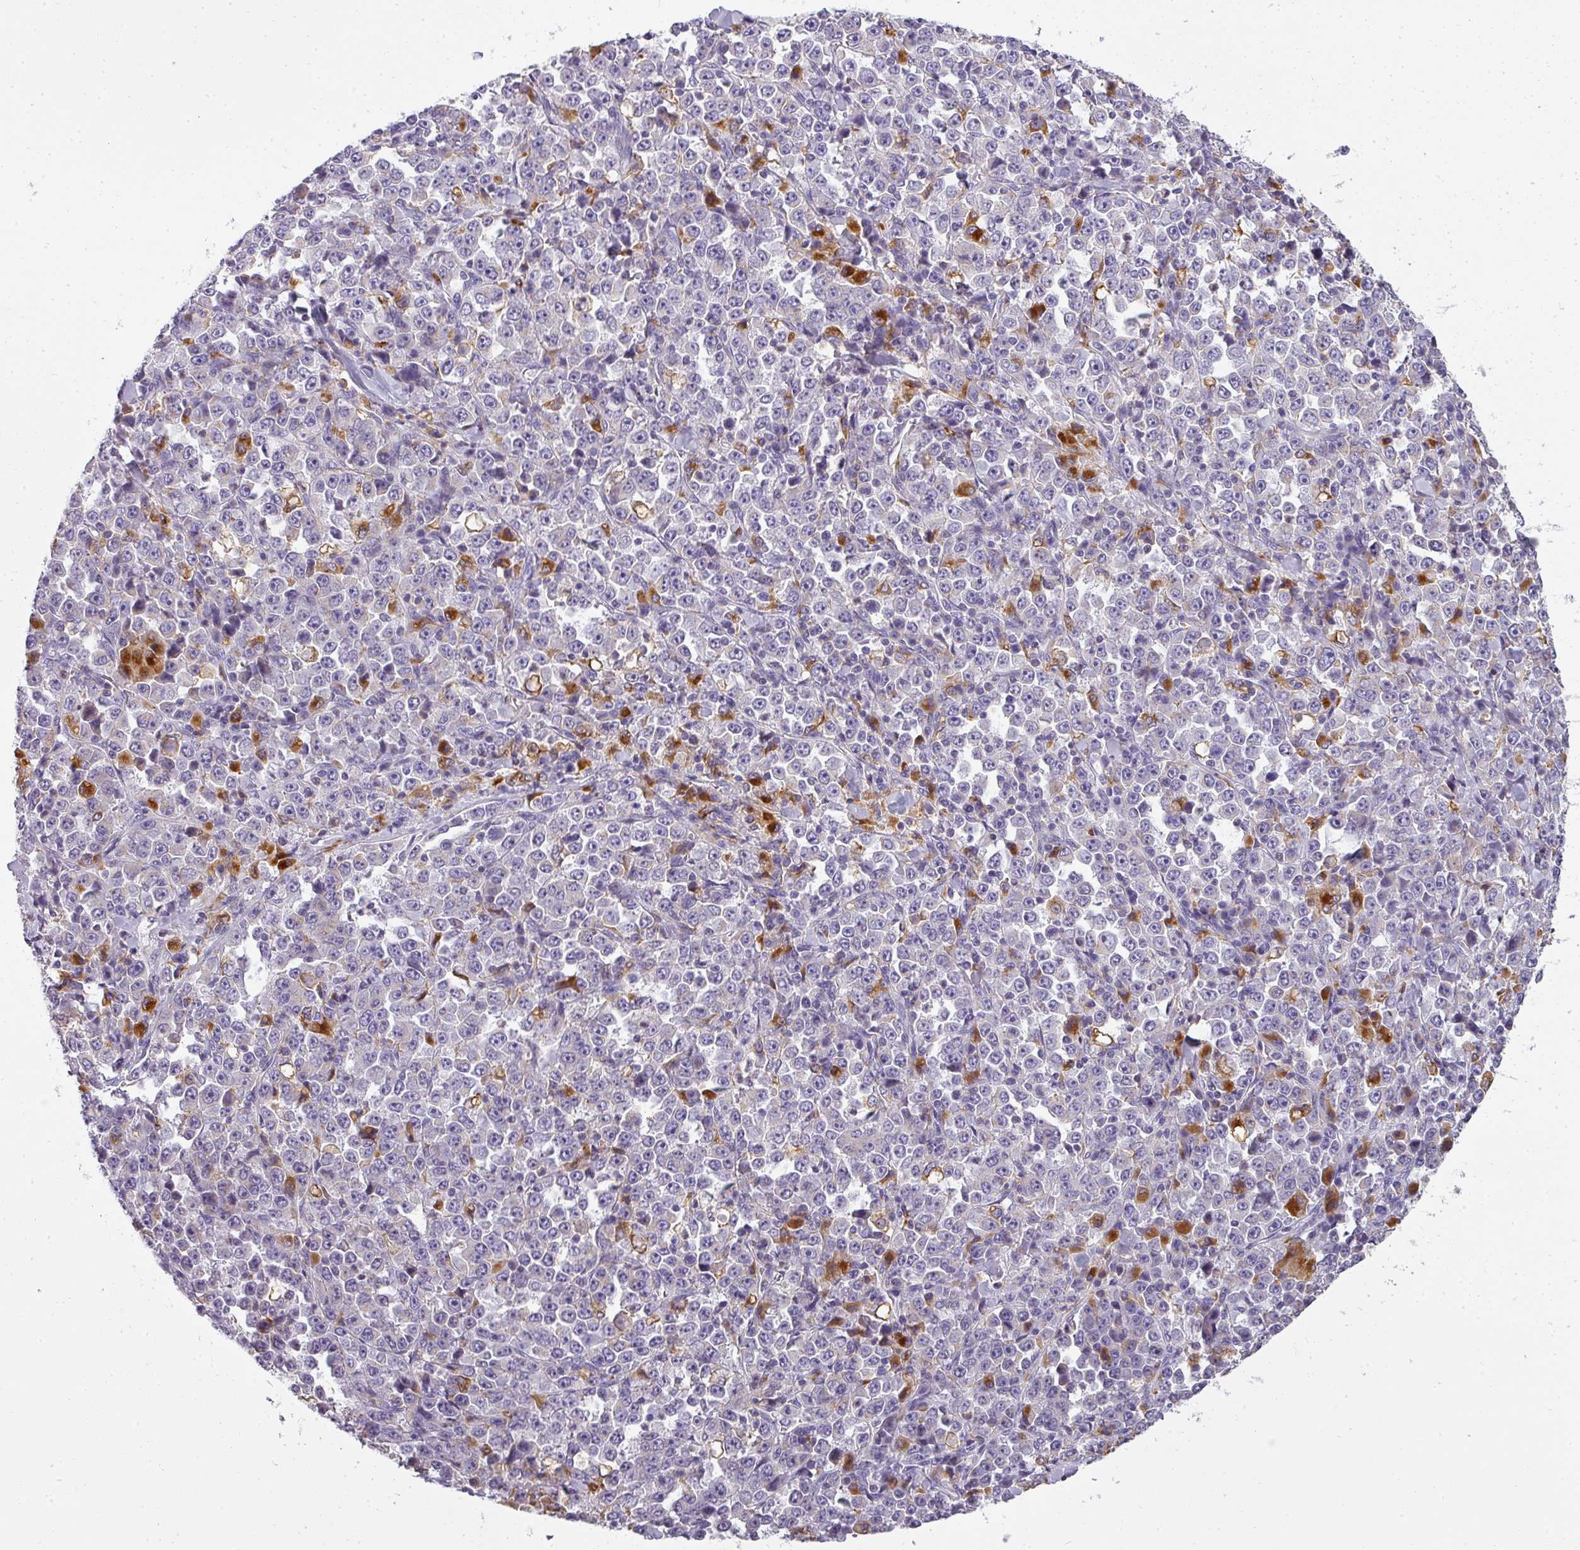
{"staining": {"intensity": "negative", "quantity": "none", "location": "none"}, "tissue": "stomach cancer", "cell_type": "Tumor cells", "image_type": "cancer", "snomed": [{"axis": "morphology", "description": "Normal tissue, NOS"}, {"axis": "morphology", "description": "Adenocarcinoma, NOS"}, {"axis": "topography", "description": "Stomach, upper"}, {"axis": "topography", "description": "Stomach"}], "caption": "This is an IHC histopathology image of human stomach cancer. There is no expression in tumor cells.", "gene": "ATP6V1D", "patient": {"sex": "male", "age": 59}}